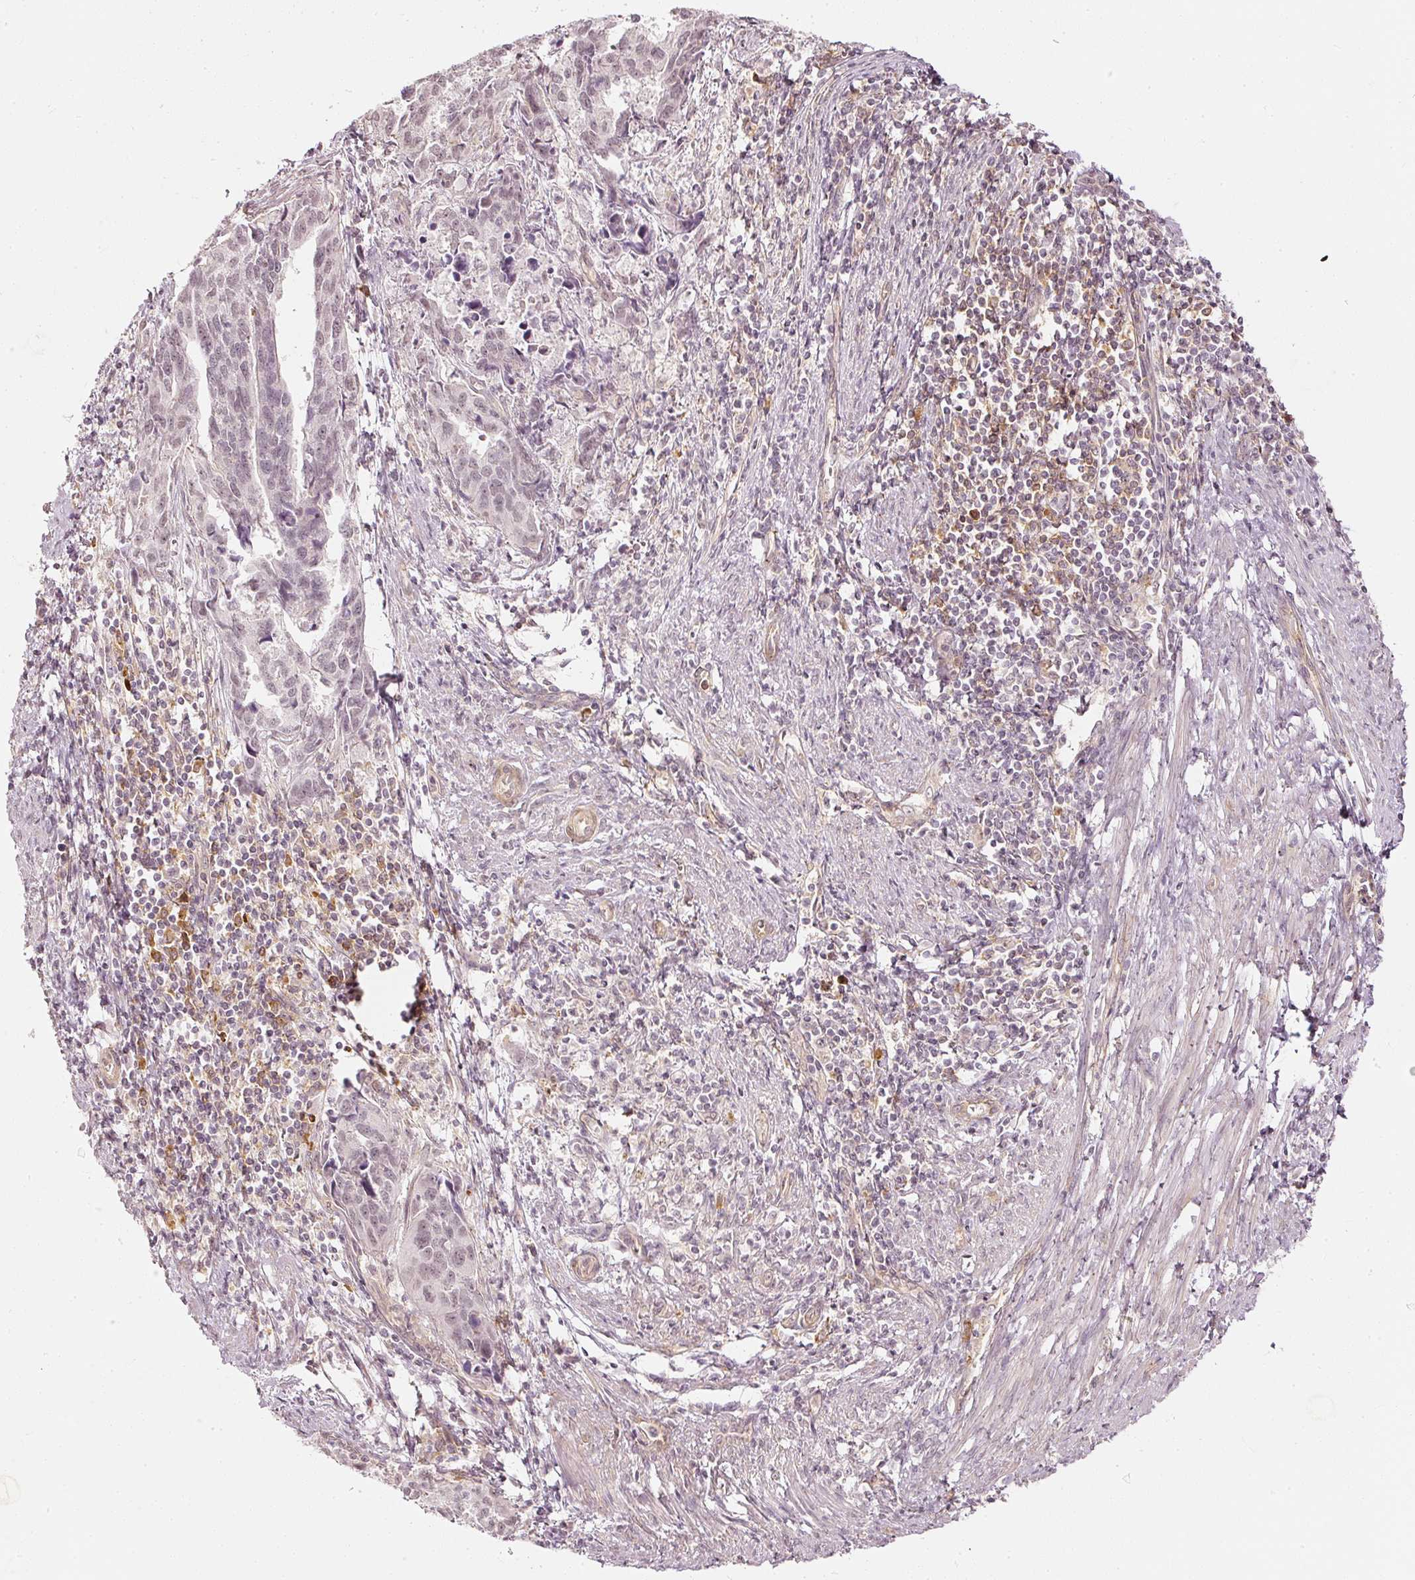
{"staining": {"intensity": "negative", "quantity": "none", "location": "none"}, "tissue": "endometrial cancer", "cell_type": "Tumor cells", "image_type": "cancer", "snomed": [{"axis": "morphology", "description": "Adenocarcinoma, NOS"}, {"axis": "topography", "description": "Endometrium"}], "caption": "Immunohistochemistry of adenocarcinoma (endometrial) reveals no staining in tumor cells. Nuclei are stained in blue.", "gene": "DRD2", "patient": {"sex": "female", "age": 73}}